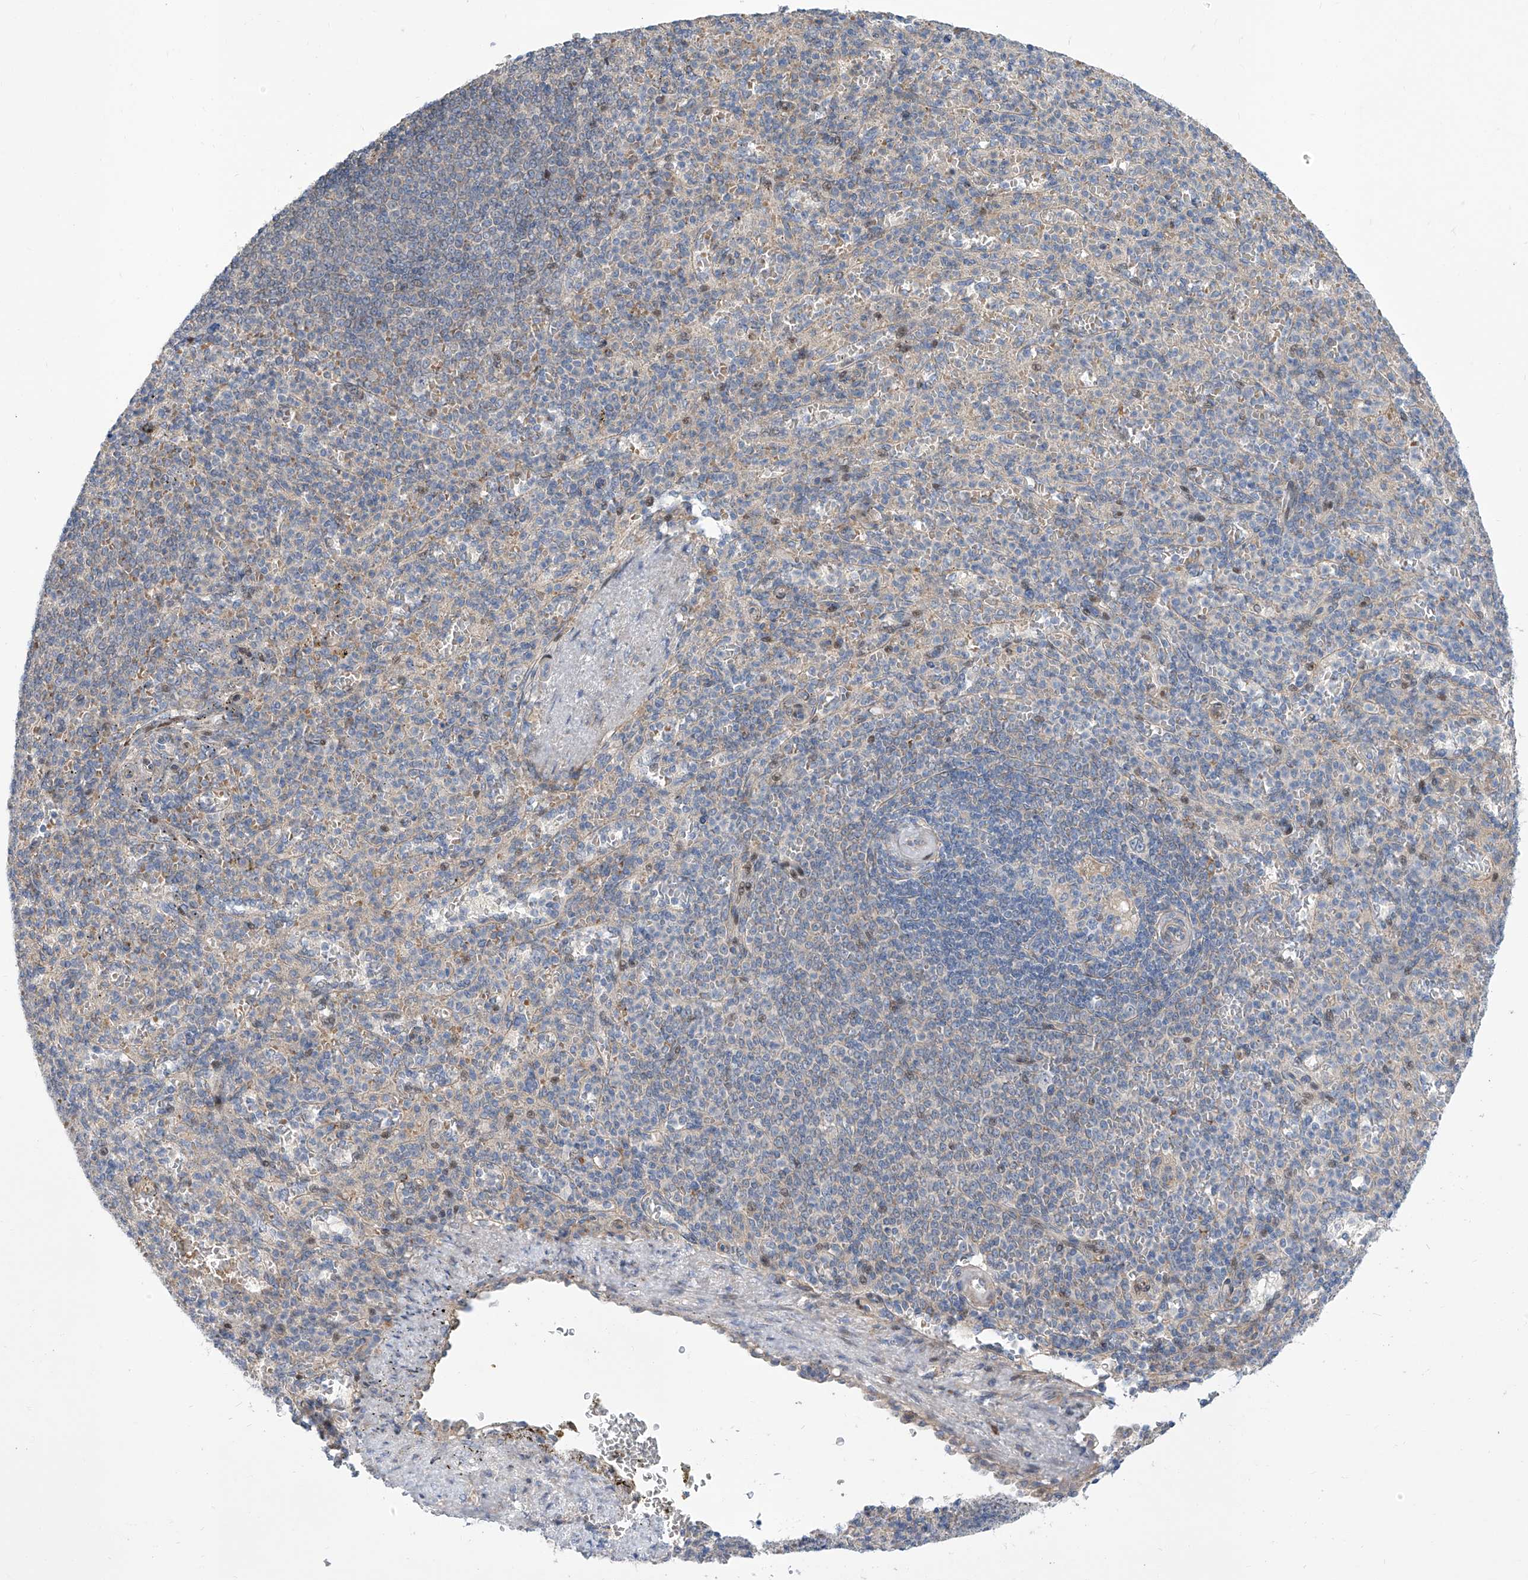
{"staining": {"intensity": "negative", "quantity": "none", "location": "none"}, "tissue": "spleen", "cell_type": "Cells in red pulp", "image_type": "normal", "snomed": [{"axis": "morphology", "description": "Normal tissue, NOS"}, {"axis": "topography", "description": "Spleen"}], "caption": "Unremarkable spleen was stained to show a protein in brown. There is no significant positivity in cells in red pulp. (DAB (3,3'-diaminobenzidine) immunohistochemistry (IHC) visualized using brightfield microscopy, high magnification).", "gene": "LRRC1", "patient": {"sex": "female", "age": 74}}